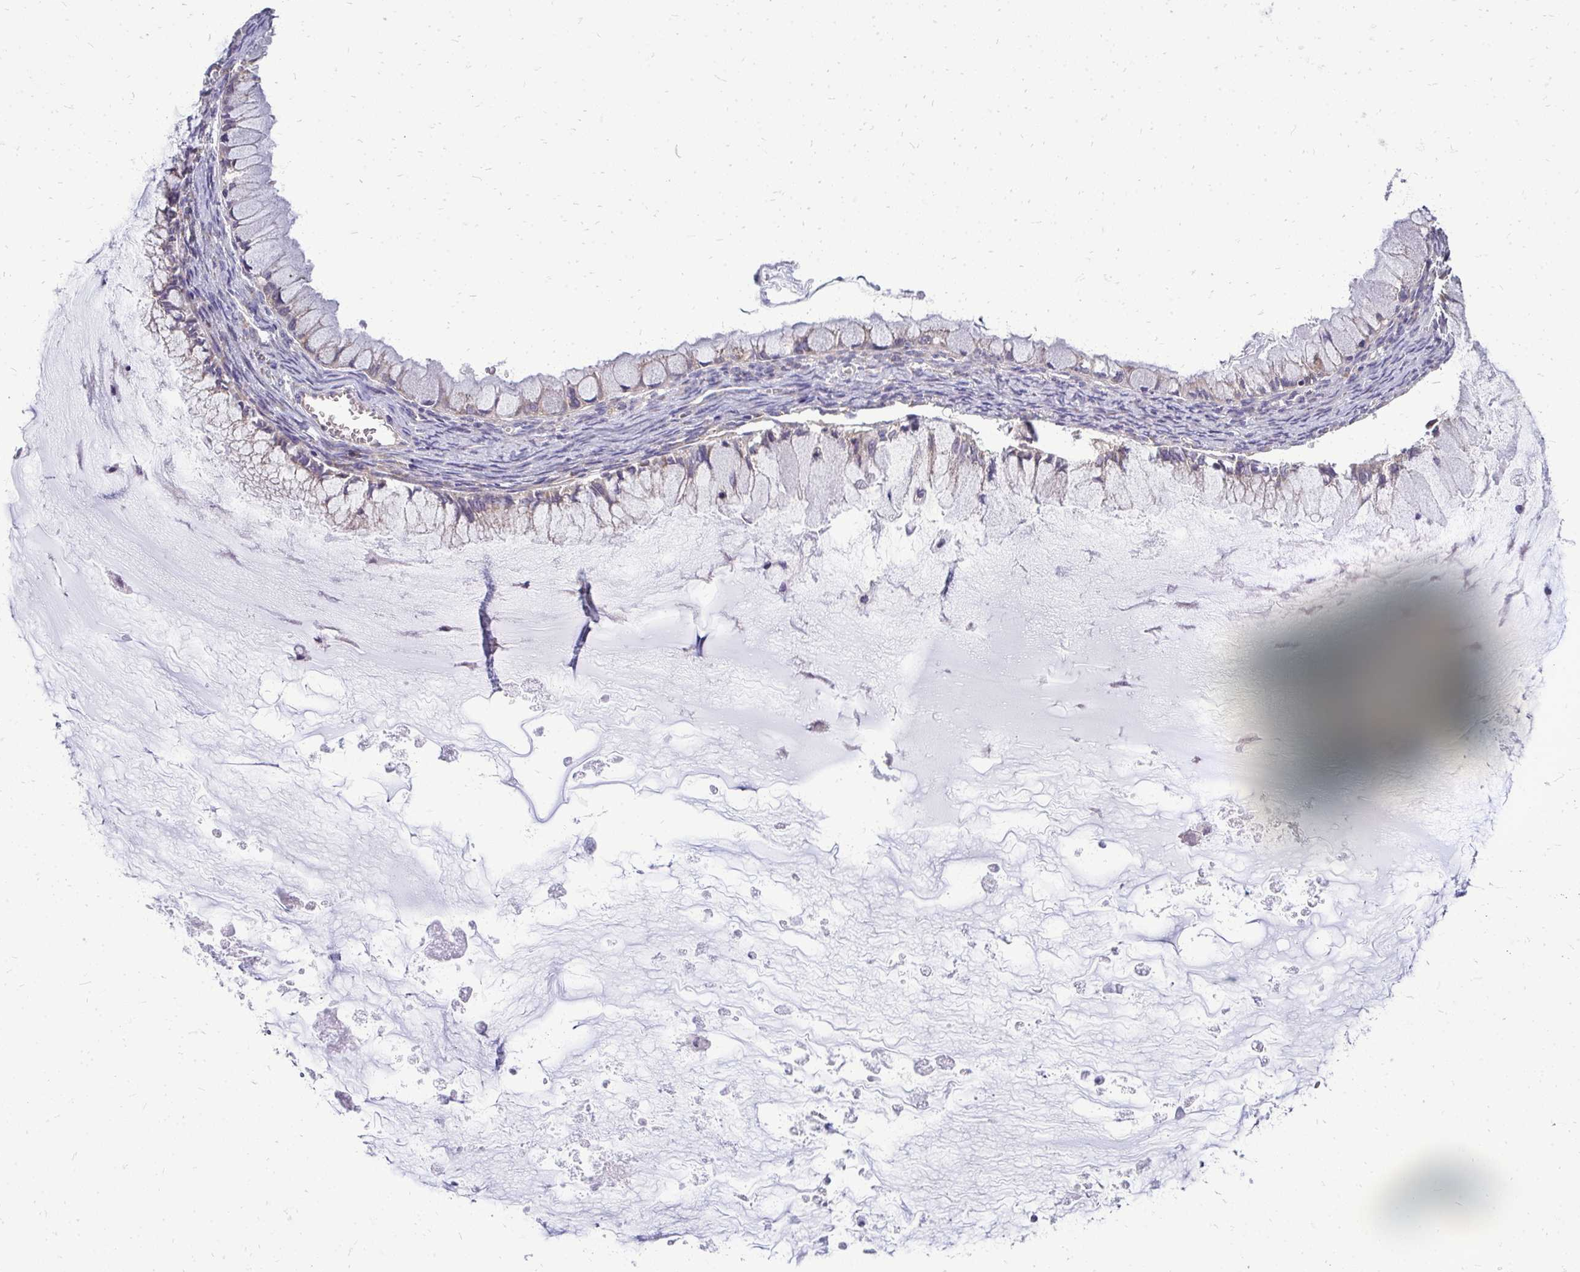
{"staining": {"intensity": "weak", "quantity": "<25%", "location": "cytoplasmic/membranous"}, "tissue": "ovarian cancer", "cell_type": "Tumor cells", "image_type": "cancer", "snomed": [{"axis": "morphology", "description": "Cystadenocarcinoma, mucinous, NOS"}, {"axis": "topography", "description": "Ovary"}], "caption": "DAB immunohistochemical staining of human ovarian cancer (mucinous cystadenocarcinoma) displays no significant expression in tumor cells. Nuclei are stained in blue.", "gene": "RPLP2", "patient": {"sex": "female", "age": 34}}